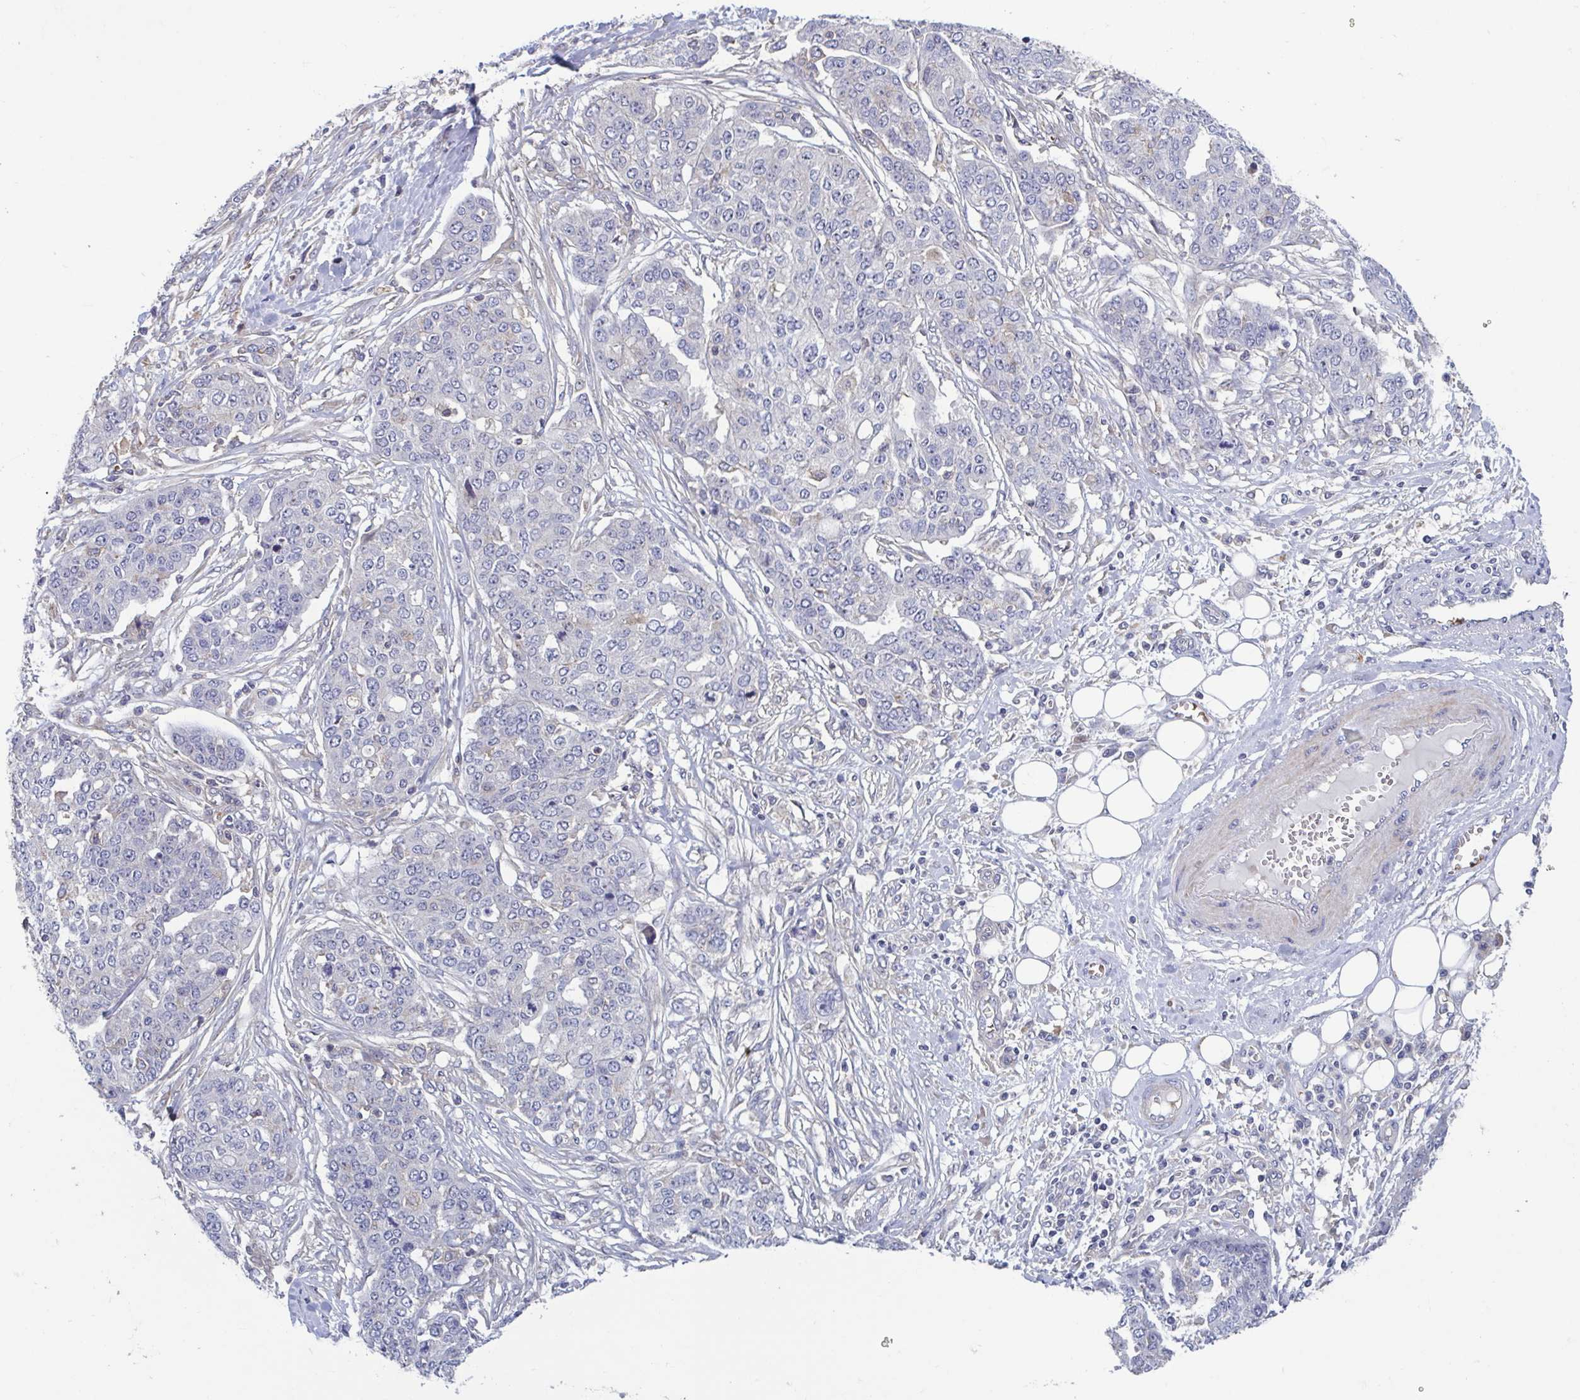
{"staining": {"intensity": "negative", "quantity": "none", "location": "none"}, "tissue": "ovarian cancer", "cell_type": "Tumor cells", "image_type": "cancer", "snomed": [{"axis": "morphology", "description": "Cystadenocarcinoma, serous, NOS"}, {"axis": "topography", "description": "Soft tissue"}, {"axis": "topography", "description": "Ovary"}], "caption": "Human ovarian serous cystadenocarcinoma stained for a protein using immunohistochemistry (IHC) reveals no positivity in tumor cells.", "gene": "LRRC38", "patient": {"sex": "female", "age": 57}}